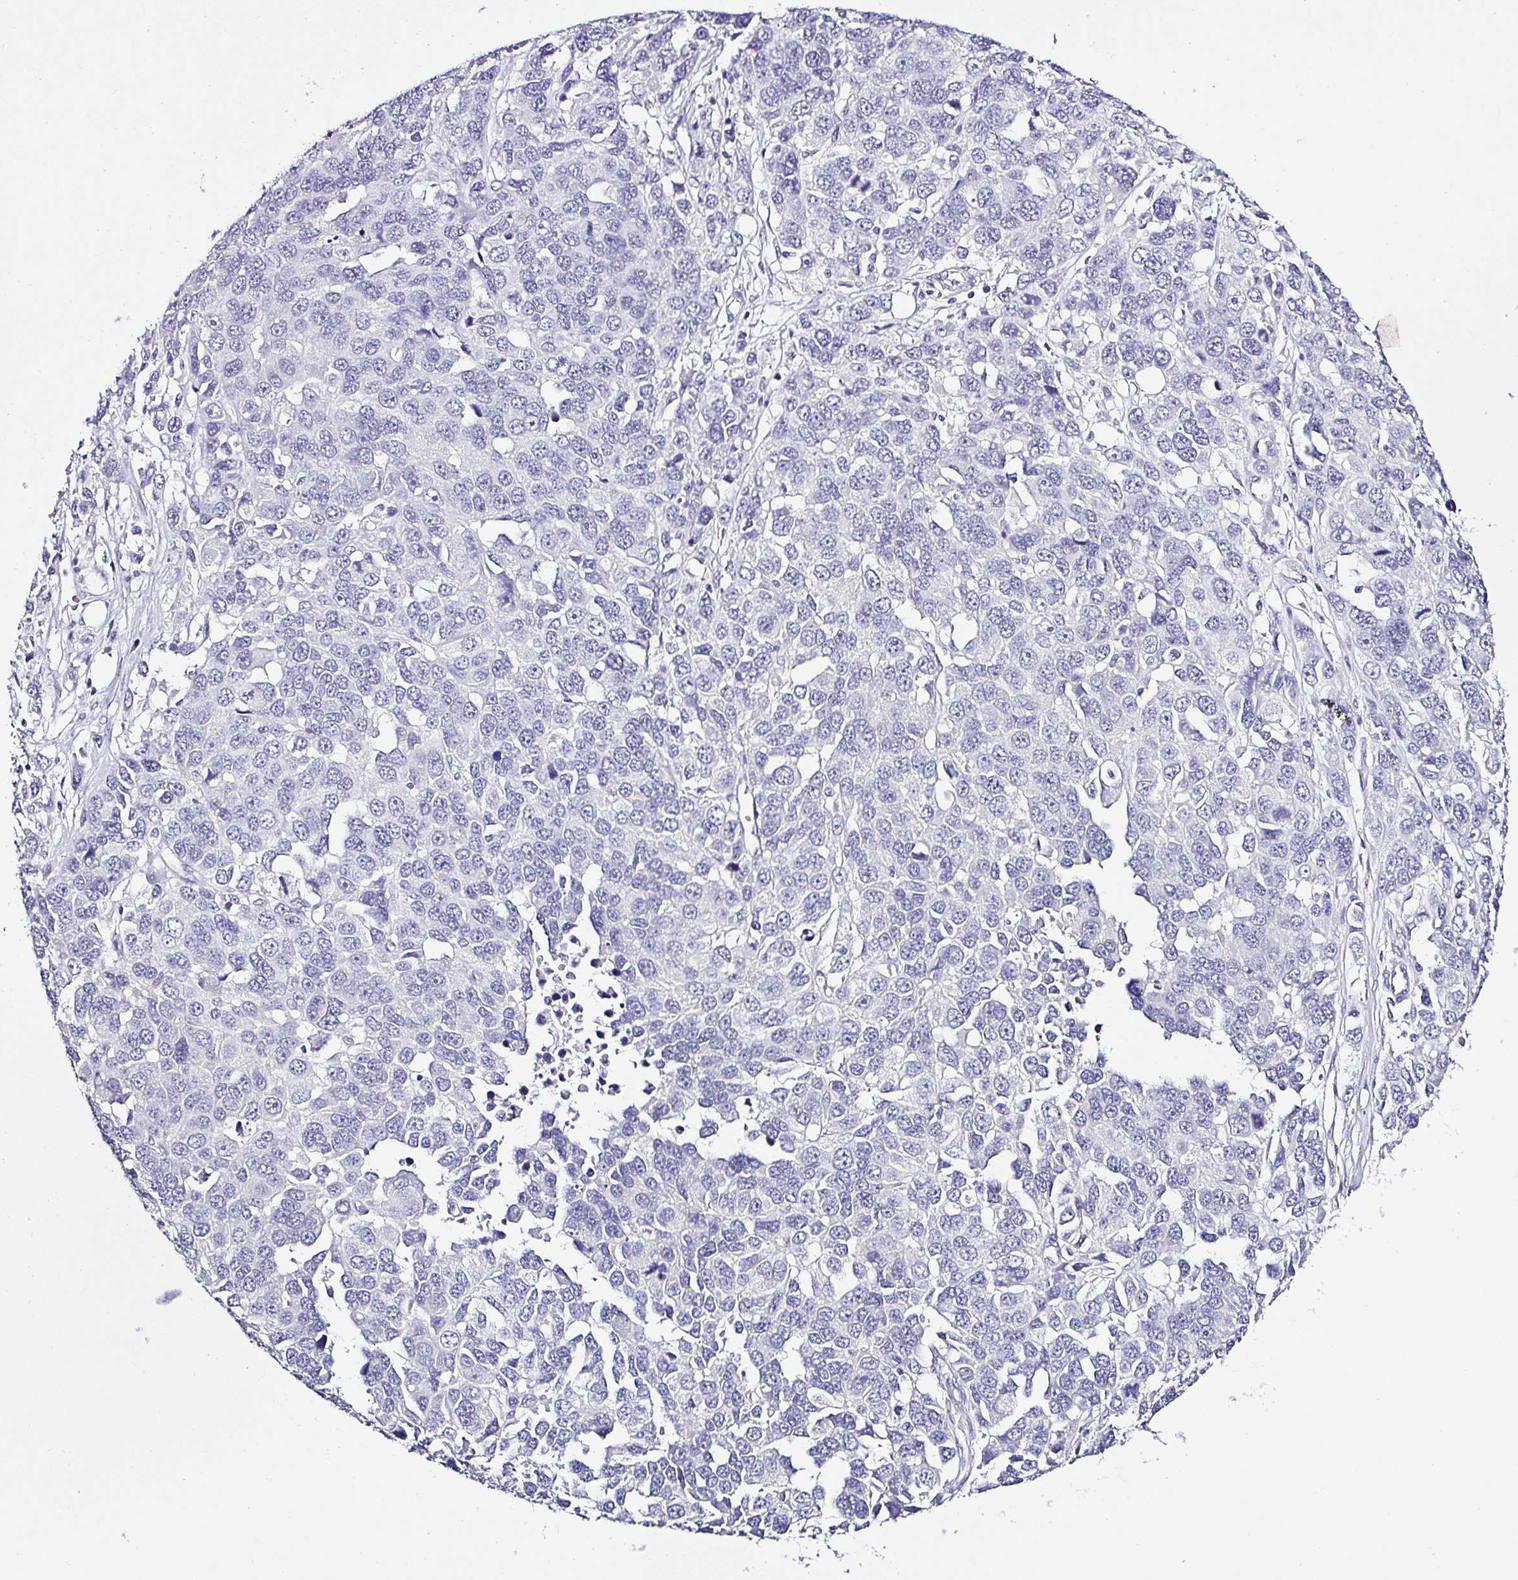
{"staining": {"intensity": "negative", "quantity": "none", "location": "none"}, "tissue": "ovarian cancer", "cell_type": "Tumor cells", "image_type": "cancer", "snomed": [{"axis": "morphology", "description": "Cystadenocarcinoma, serous, NOS"}, {"axis": "topography", "description": "Ovary"}], "caption": "Immunohistochemical staining of ovarian cancer (serous cystadenocarcinoma) shows no significant positivity in tumor cells. Brightfield microscopy of immunohistochemistry (IHC) stained with DAB (brown) and hematoxylin (blue), captured at high magnification.", "gene": "SERPINB3", "patient": {"sex": "female", "age": 76}}